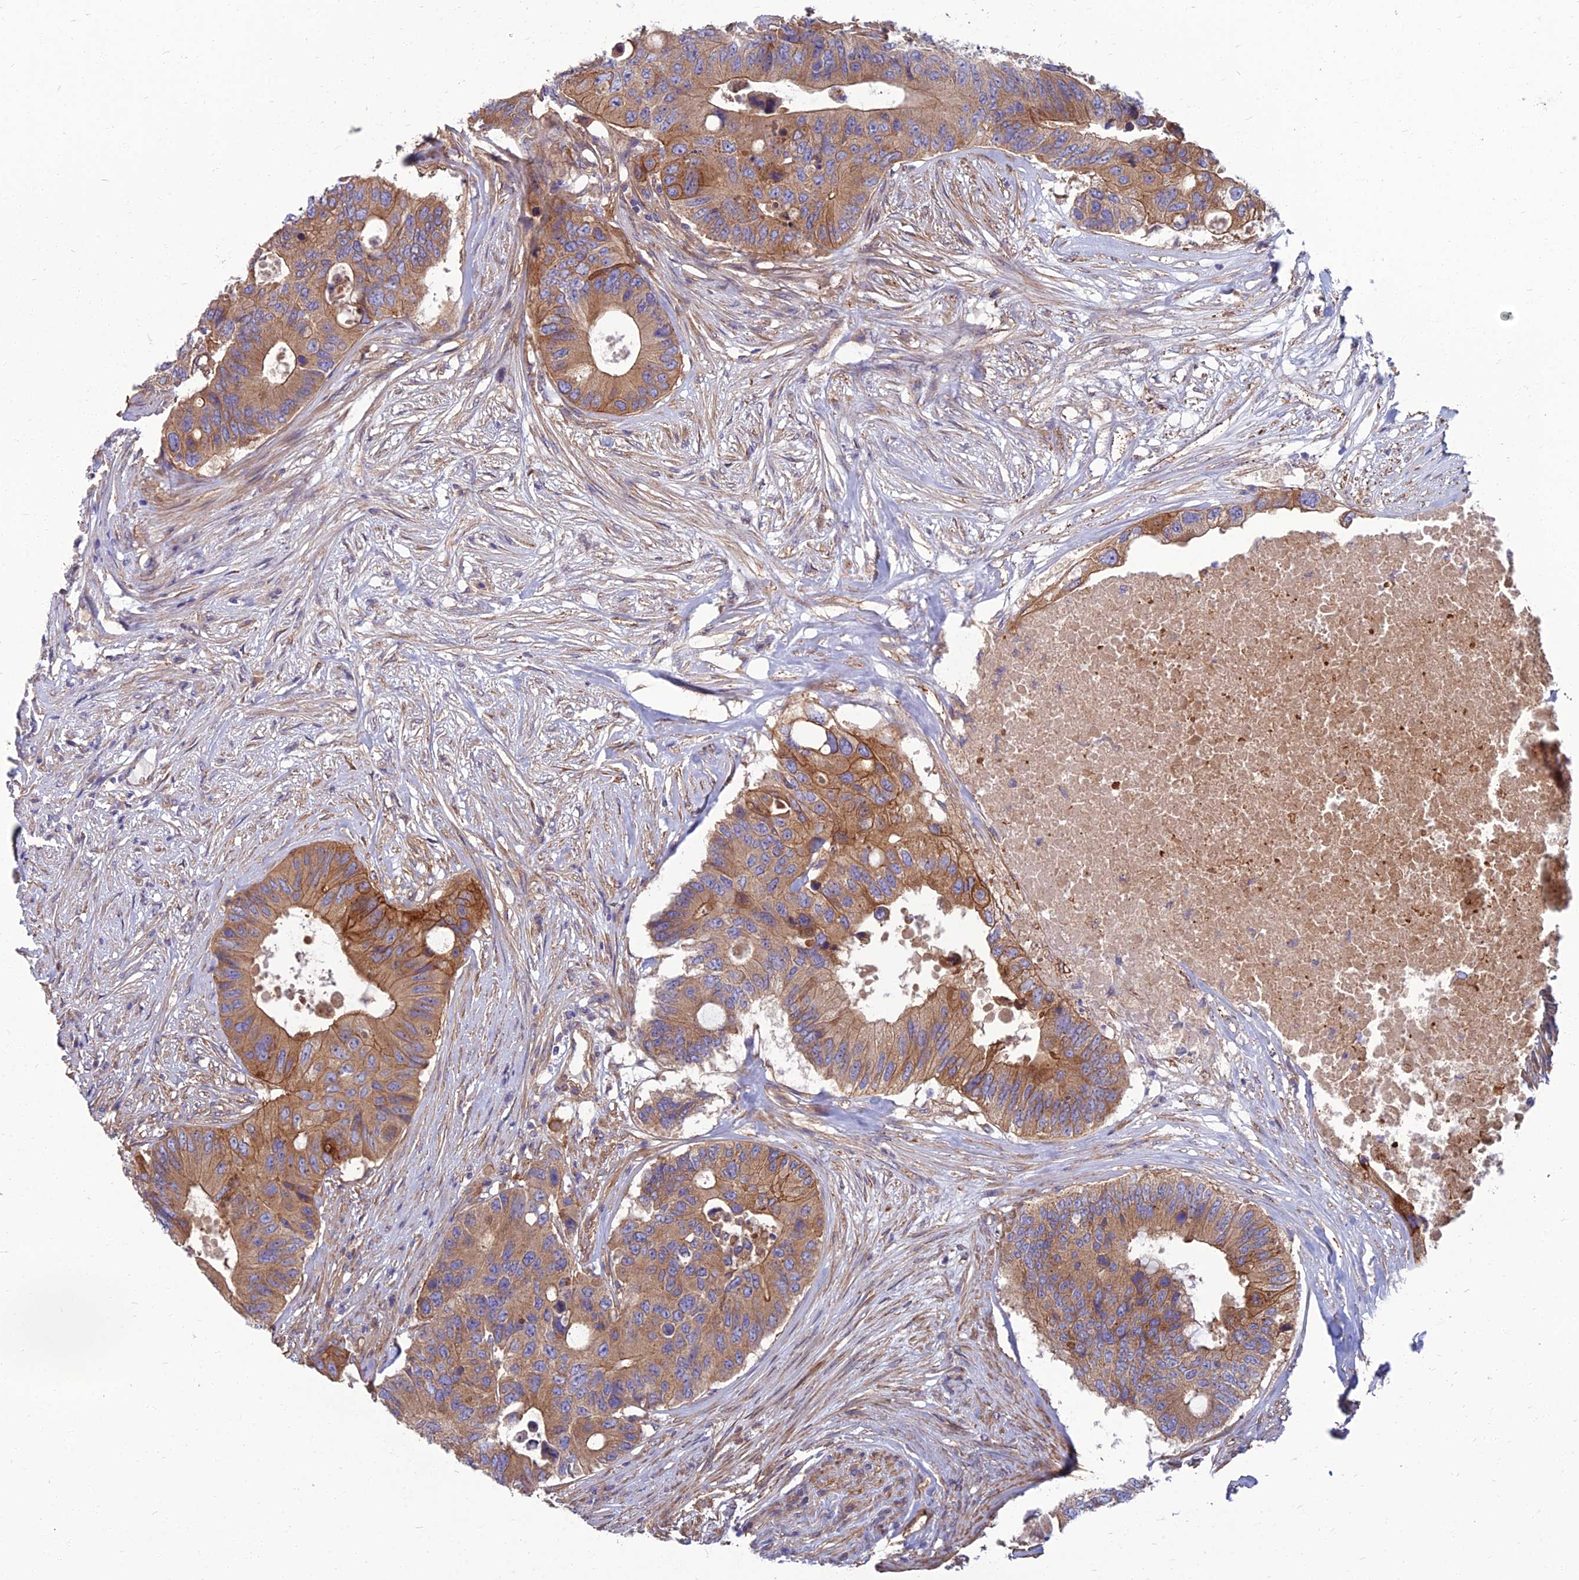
{"staining": {"intensity": "moderate", "quantity": ">75%", "location": "cytoplasmic/membranous"}, "tissue": "colorectal cancer", "cell_type": "Tumor cells", "image_type": "cancer", "snomed": [{"axis": "morphology", "description": "Adenocarcinoma, NOS"}, {"axis": "topography", "description": "Colon"}], "caption": "Moderate cytoplasmic/membranous staining for a protein is seen in approximately >75% of tumor cells of colorectal cancer using immunohistochemistry (IHC).", "gene": "WDR24", "patient": {"sex": "male", "age": 71}}